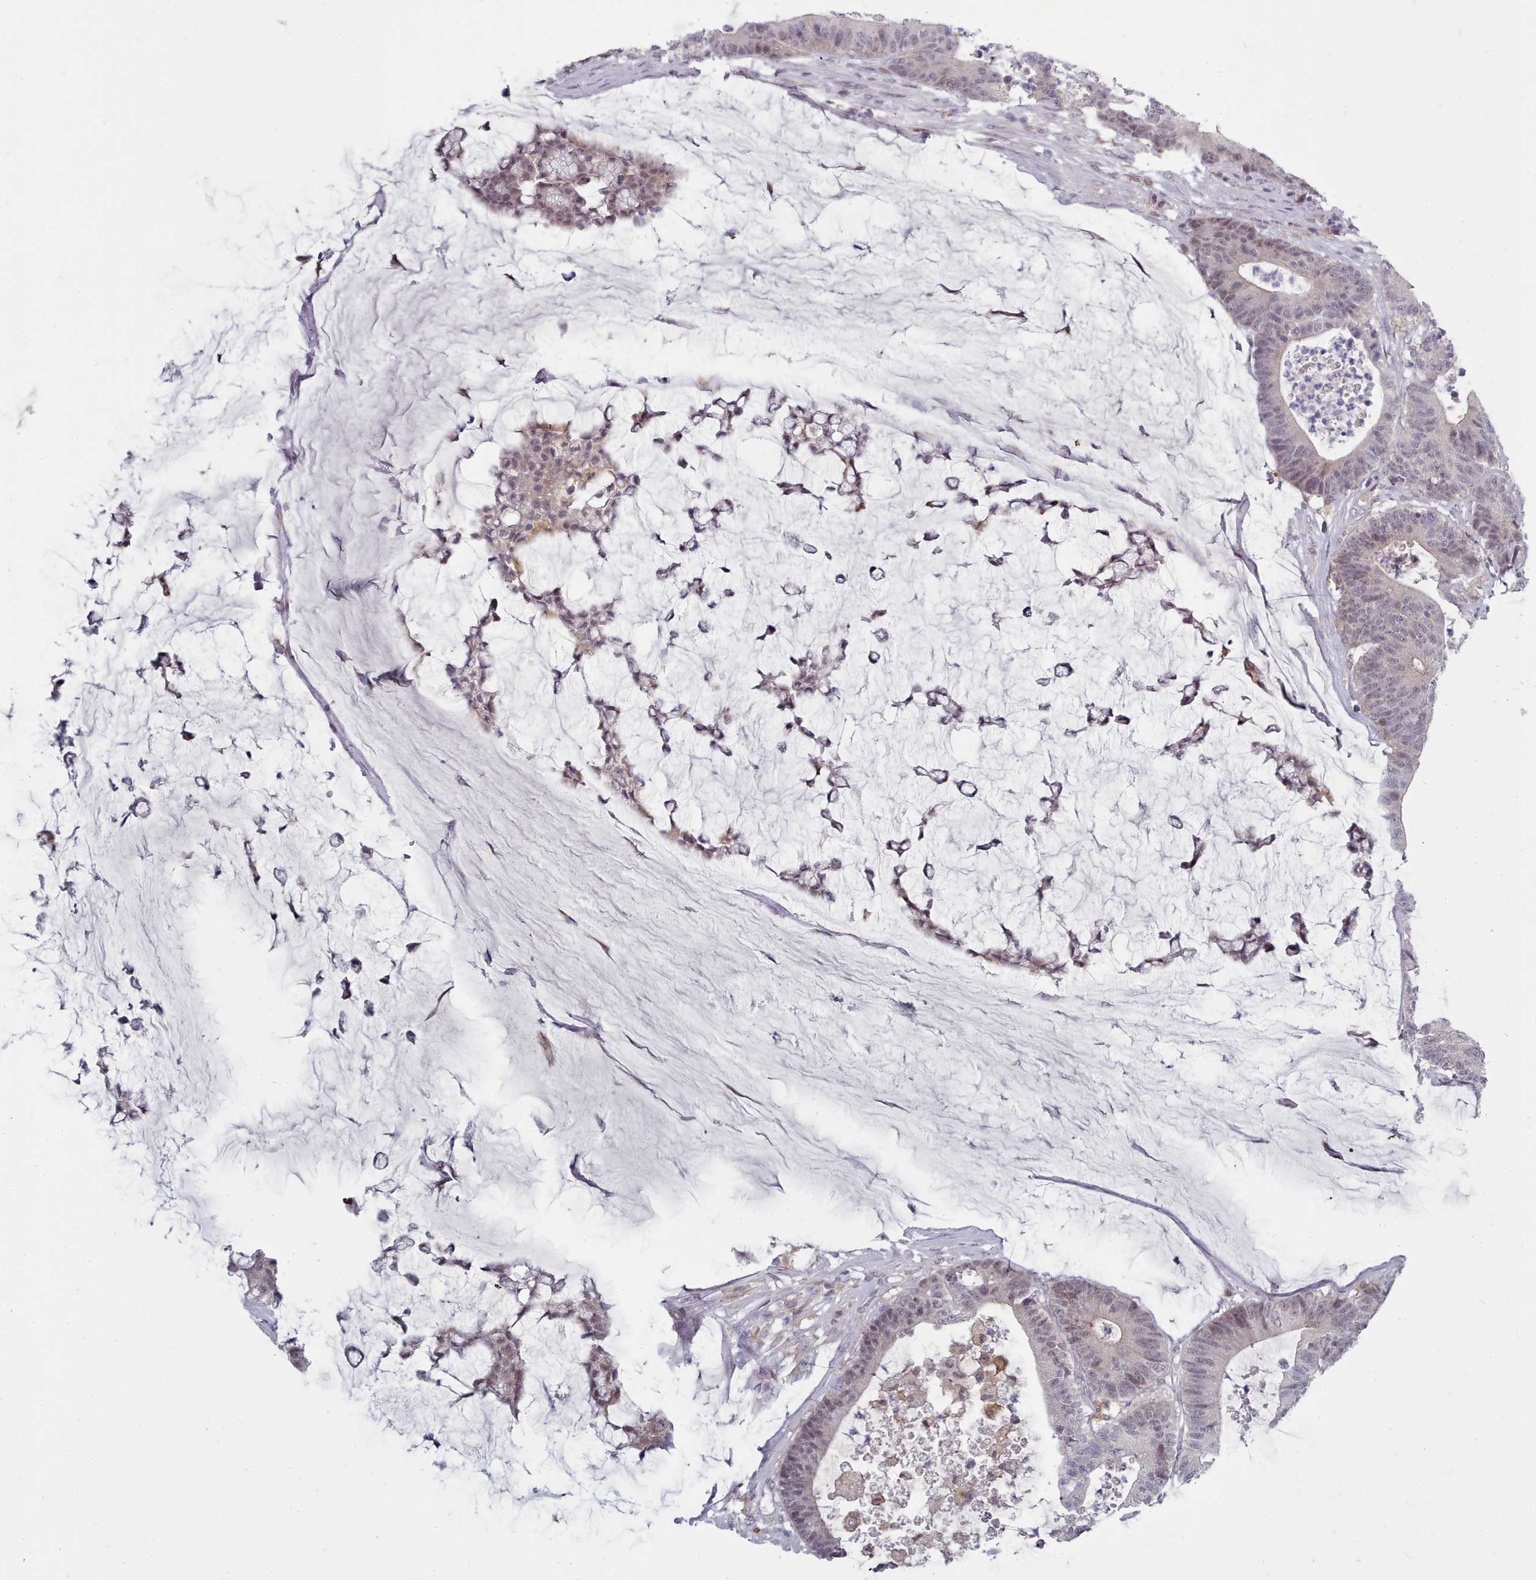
{"staining": {"intensity": "weak", "quantity": "<25%", "location": "nuclear"}, "tissue": "colorectal cancer", "cell_type": "Tumor cells", "image_type": "cancer", "snomed": [{"axis": "morphology", "description": "Adenocarcinoma, NOS"}, {"axis": "topography", "description": "Colon"}], "caption": "DAB (3,3'-diaminobenzidine) immunohistochemical staining of human colorectal cancer (adenocarcinoma) exhibits no significant staining in tumor cells.", "gene": "GINS1", "patient": {"sex": "female", "age": 84}}